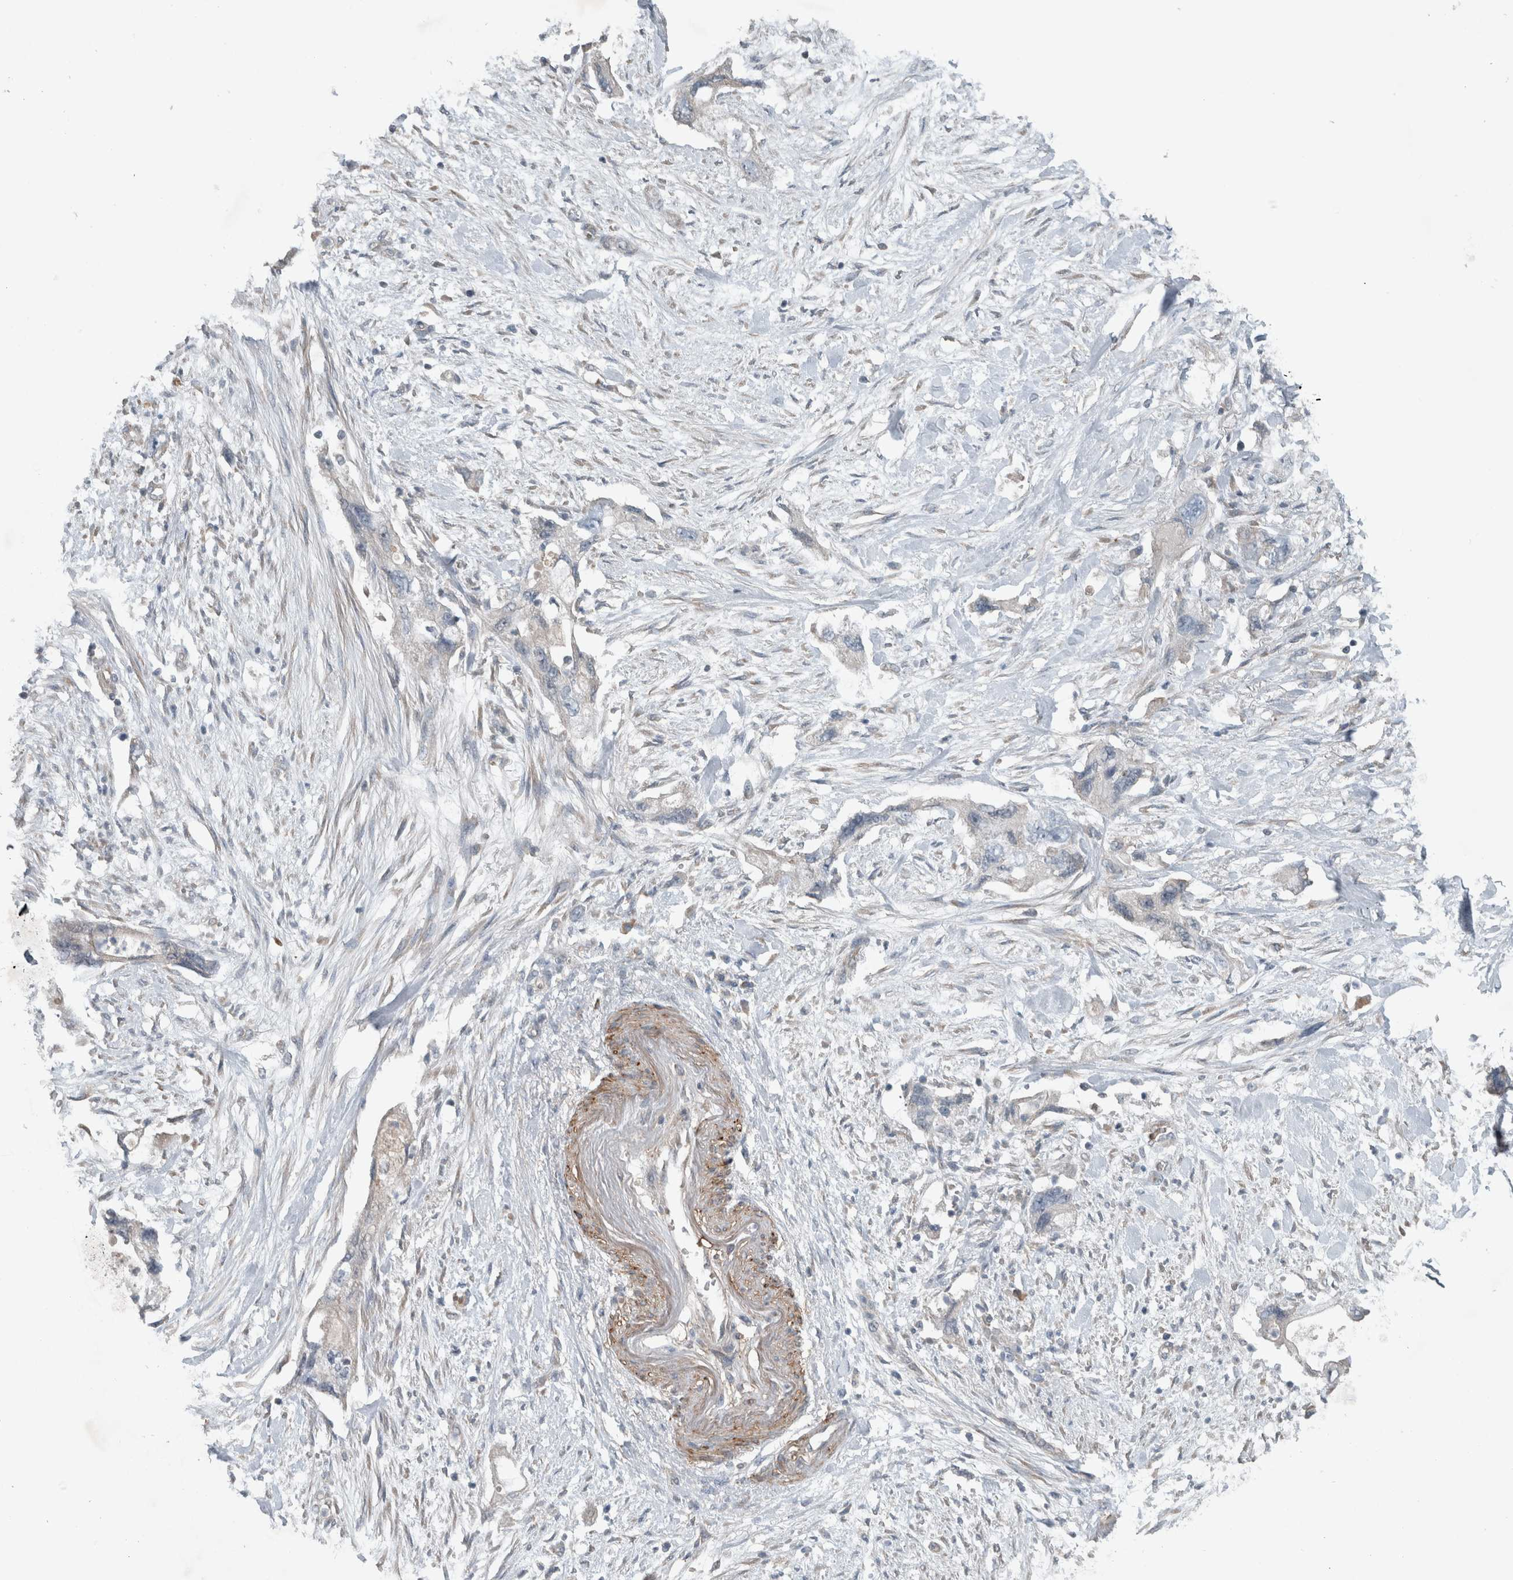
{"staining": {"intensity": "negative", "quantity": "none", "location": "none"}, "tissue": "pancreatic cancer", "cell_type": "Tumor cells", "image_type": "cancer", "snomed": [{"axis": "morphology", "description": "Adenocarcinoma, NOS"}, {"axis": "topography", "description": "Pancreas"}], "caption": "Immunohistochemical staining of adenocarcinoma (pancreatic) exhibits no significant positivity in tumor cells.", "gene": "JADE2", "patient": {"sex": "female", "age": 73}}